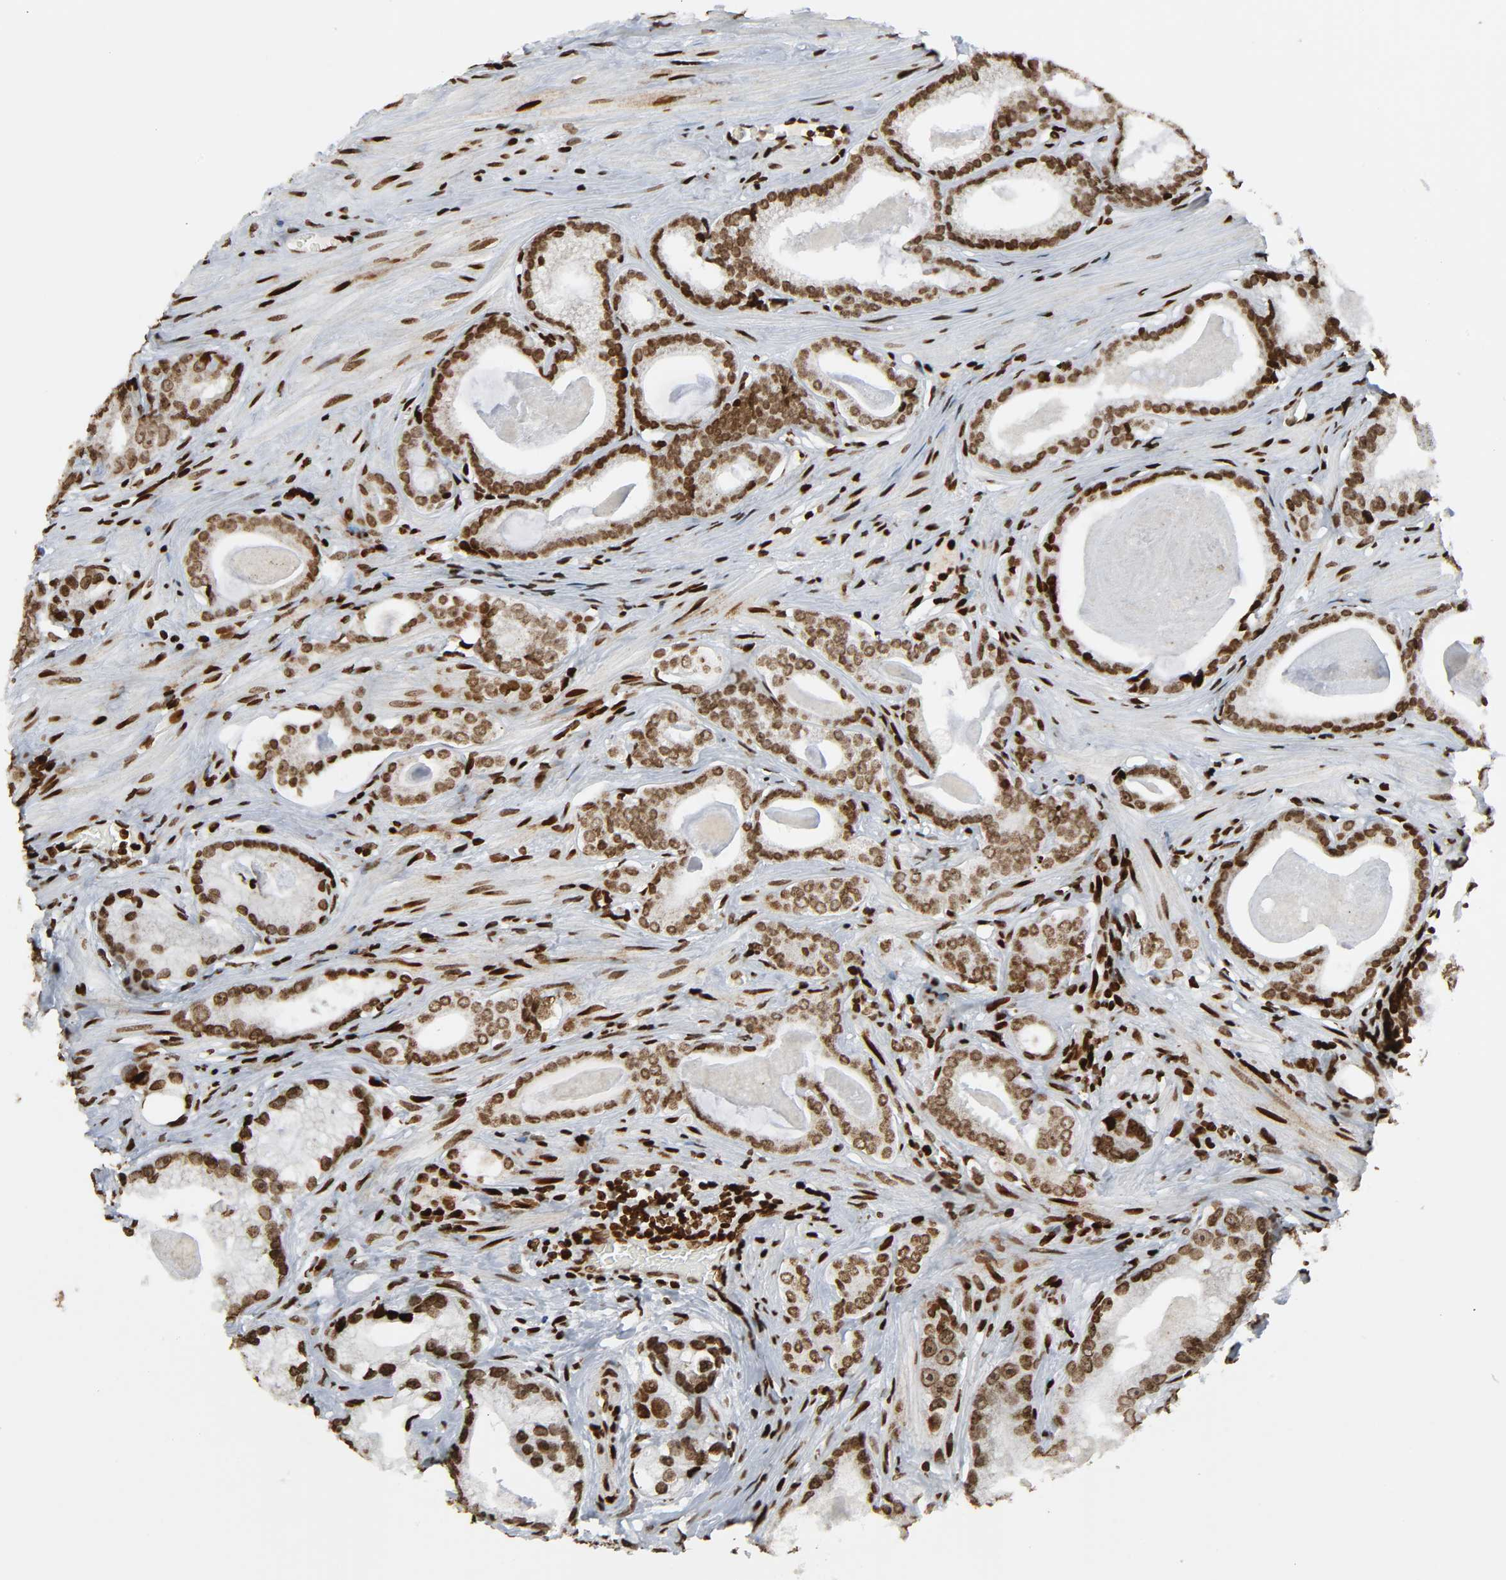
{"staining": {"intensity": "moderate", "quantity": ">75%", "location": "nuclear"}, "tissue": "prostate cancer", "cell_type": "Tumor cells", "image_type": "cancer", "snomed": [{"axis": "morphology", "description": "Adenocarcinoma, Low grade"}, {"axis": "topography", "description": "Prostate"}], "caption": "Protein expression analysis of adenocarcinoma (low-grade) (prostate) demonstrates moderate nuclear expression in approximately >75% of tumor cells. (brown staining indicates protein expression, while blue staining denotes nuclei).", "gene": "RXRA", "patient": {"sex": "male", "age": 59}}